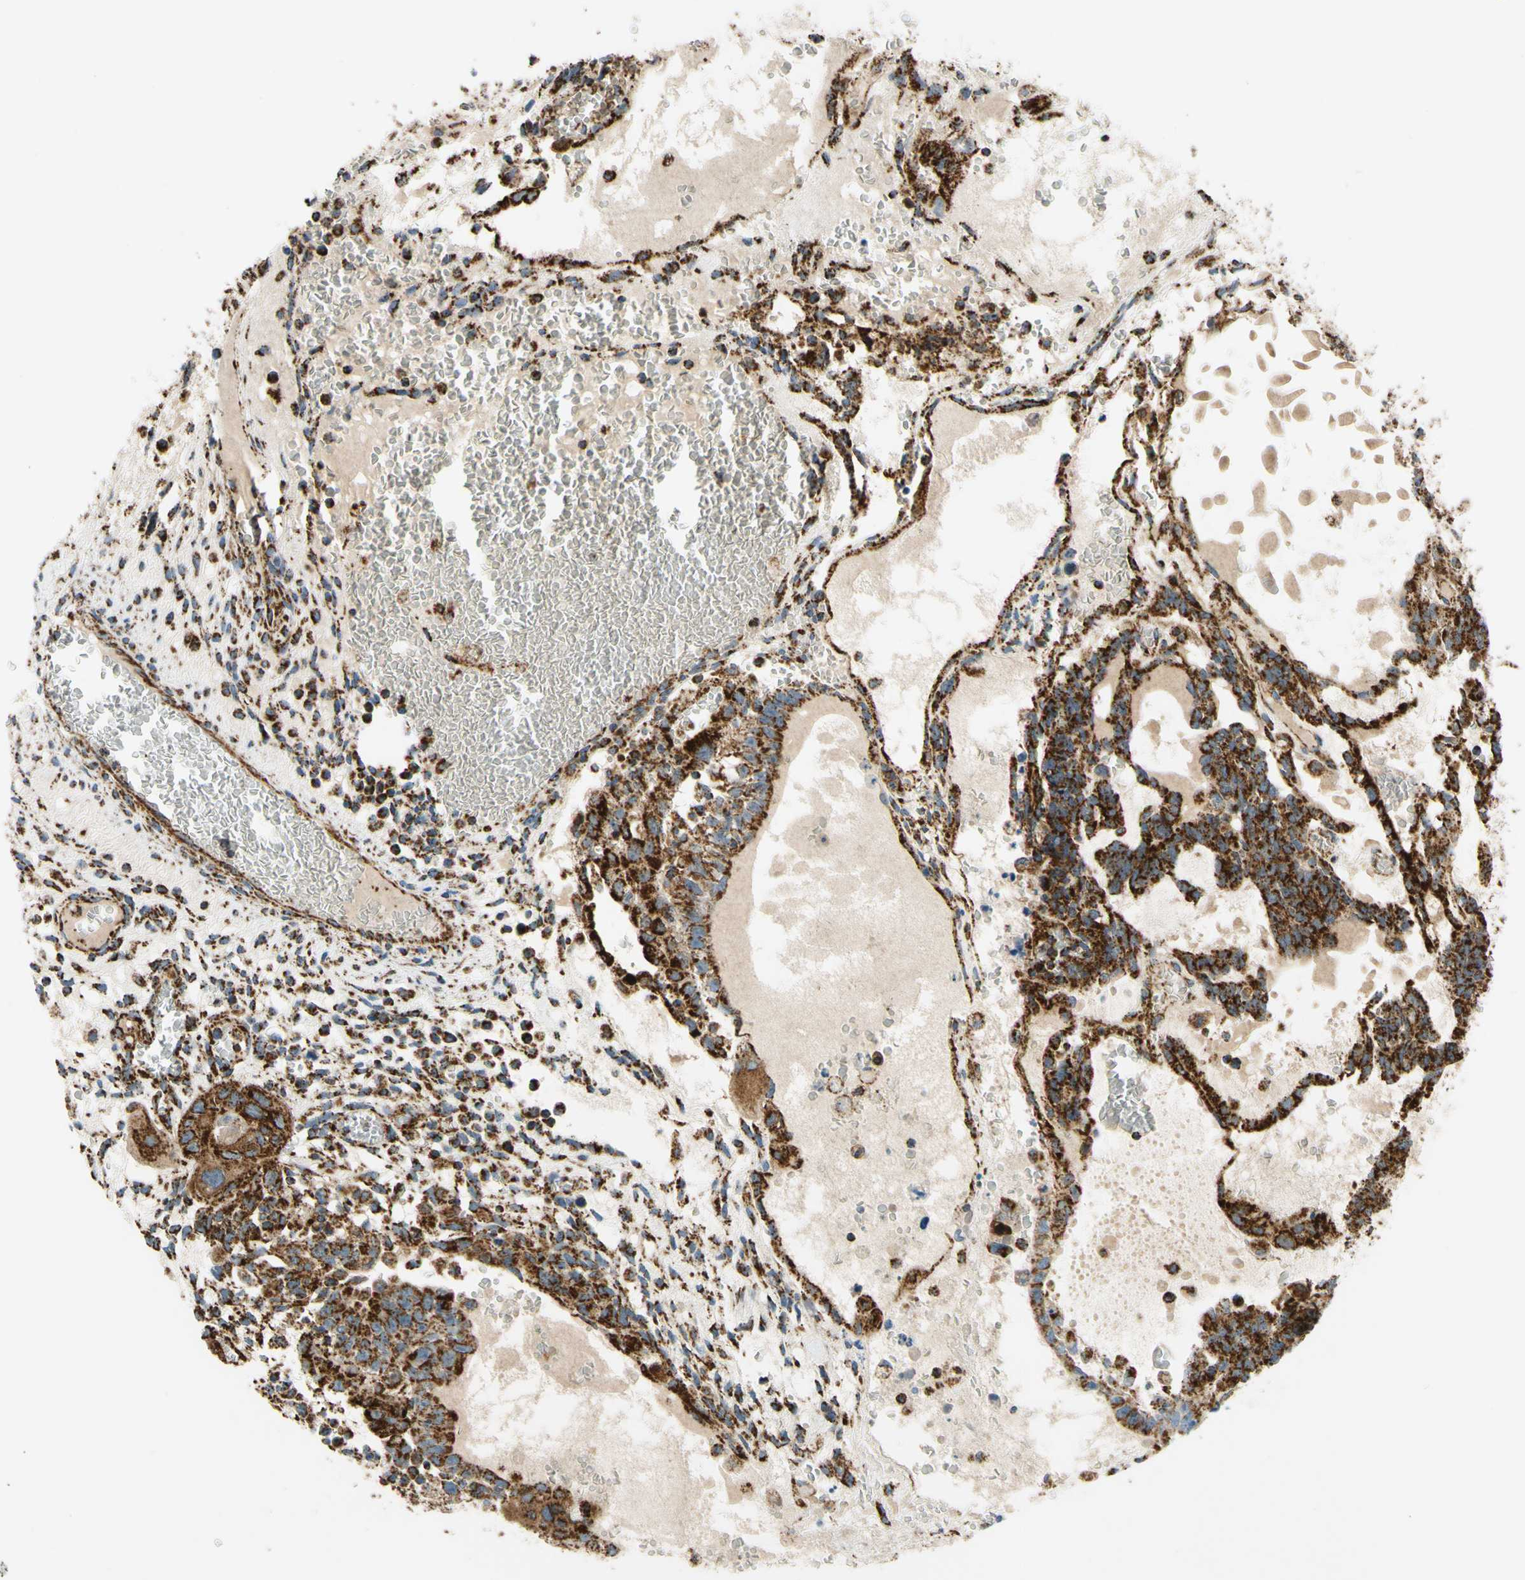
{"staining": {"intensity": "strong", "quantity": ">75%", "location": "cytoplasmic/membranous"}, "tissue": "testis cancer", "cell_type": "Tumor cells", "image_type": "cancer", "snomed": [{"axis": "morphology", "description": "Seminoma, NOS"}, {"axis": "morphology", "description": "Carcinoma, Embryonal, NOS"}, {"axis": "topography", "description": "Testis"}], "caption": "A histopathology image of human testis embryonal carcinoma stained for a protein displays strong cytoplasmic/membranous brown staining in tumor cells. Immunohistochemistry stains the protein of interest in brown and the nuclei are stained blue.", "gene": "MAVS", "patient": {"sex": "male", "age": 52}}